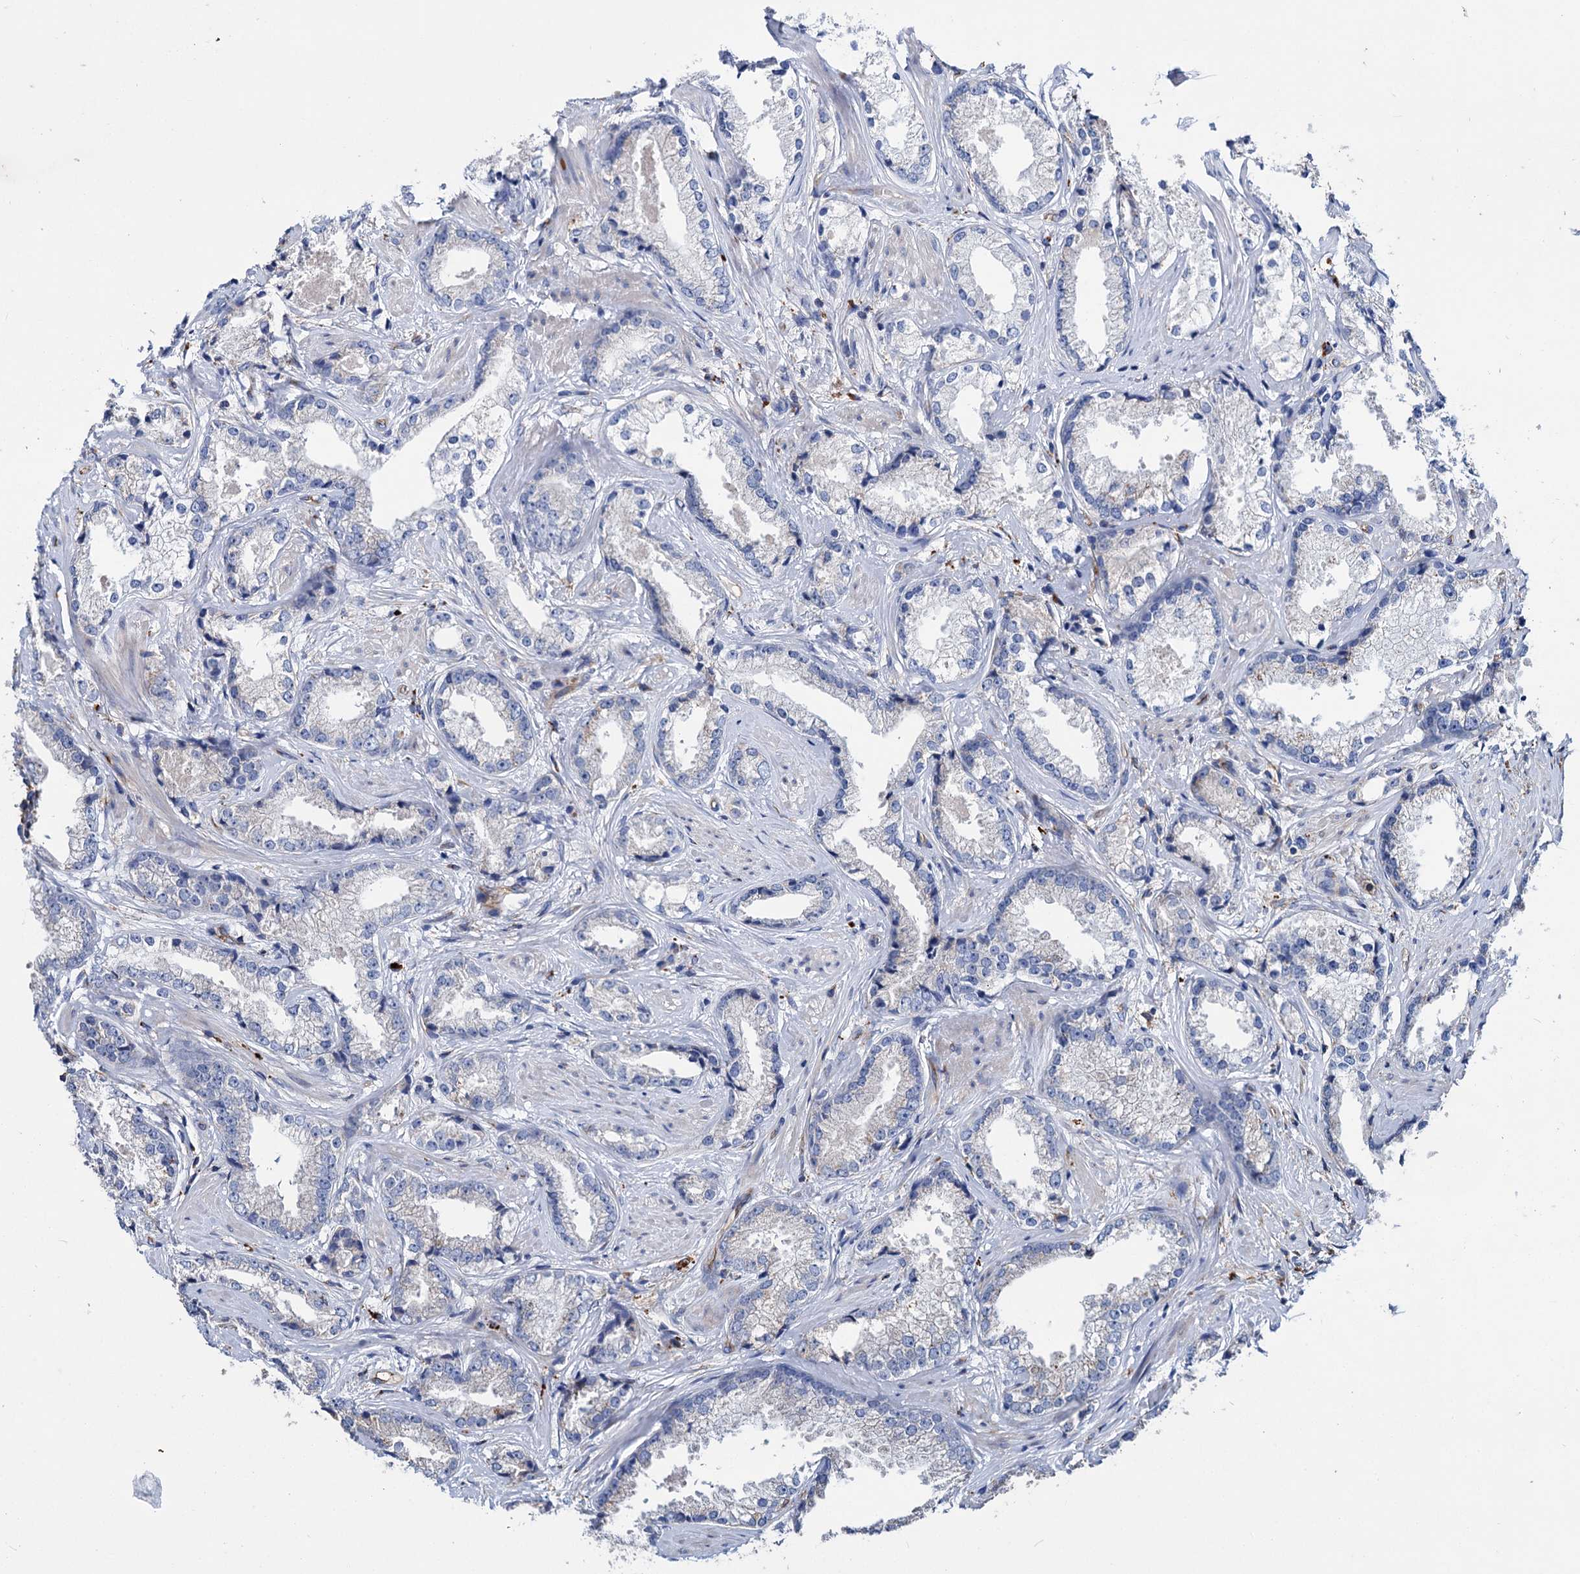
{"staining": {"intensity": "negative", "quantity": "none", "location": "none"}, "tissue": "prostate cancer", "cell_type": "Tumor cells", "image_type": "cancer", "snomed": [{"axis": "morphology", "description": "Adenocarcinoma, High grade"}, {"axis": "topography", "description": "Prostate"}], "caption": "There is no significant staining in tumor cells of prostate high-grade adenocarcinoma.", "gene": "SCPEP1", "patient": {"sex": "male", "age": 66}}